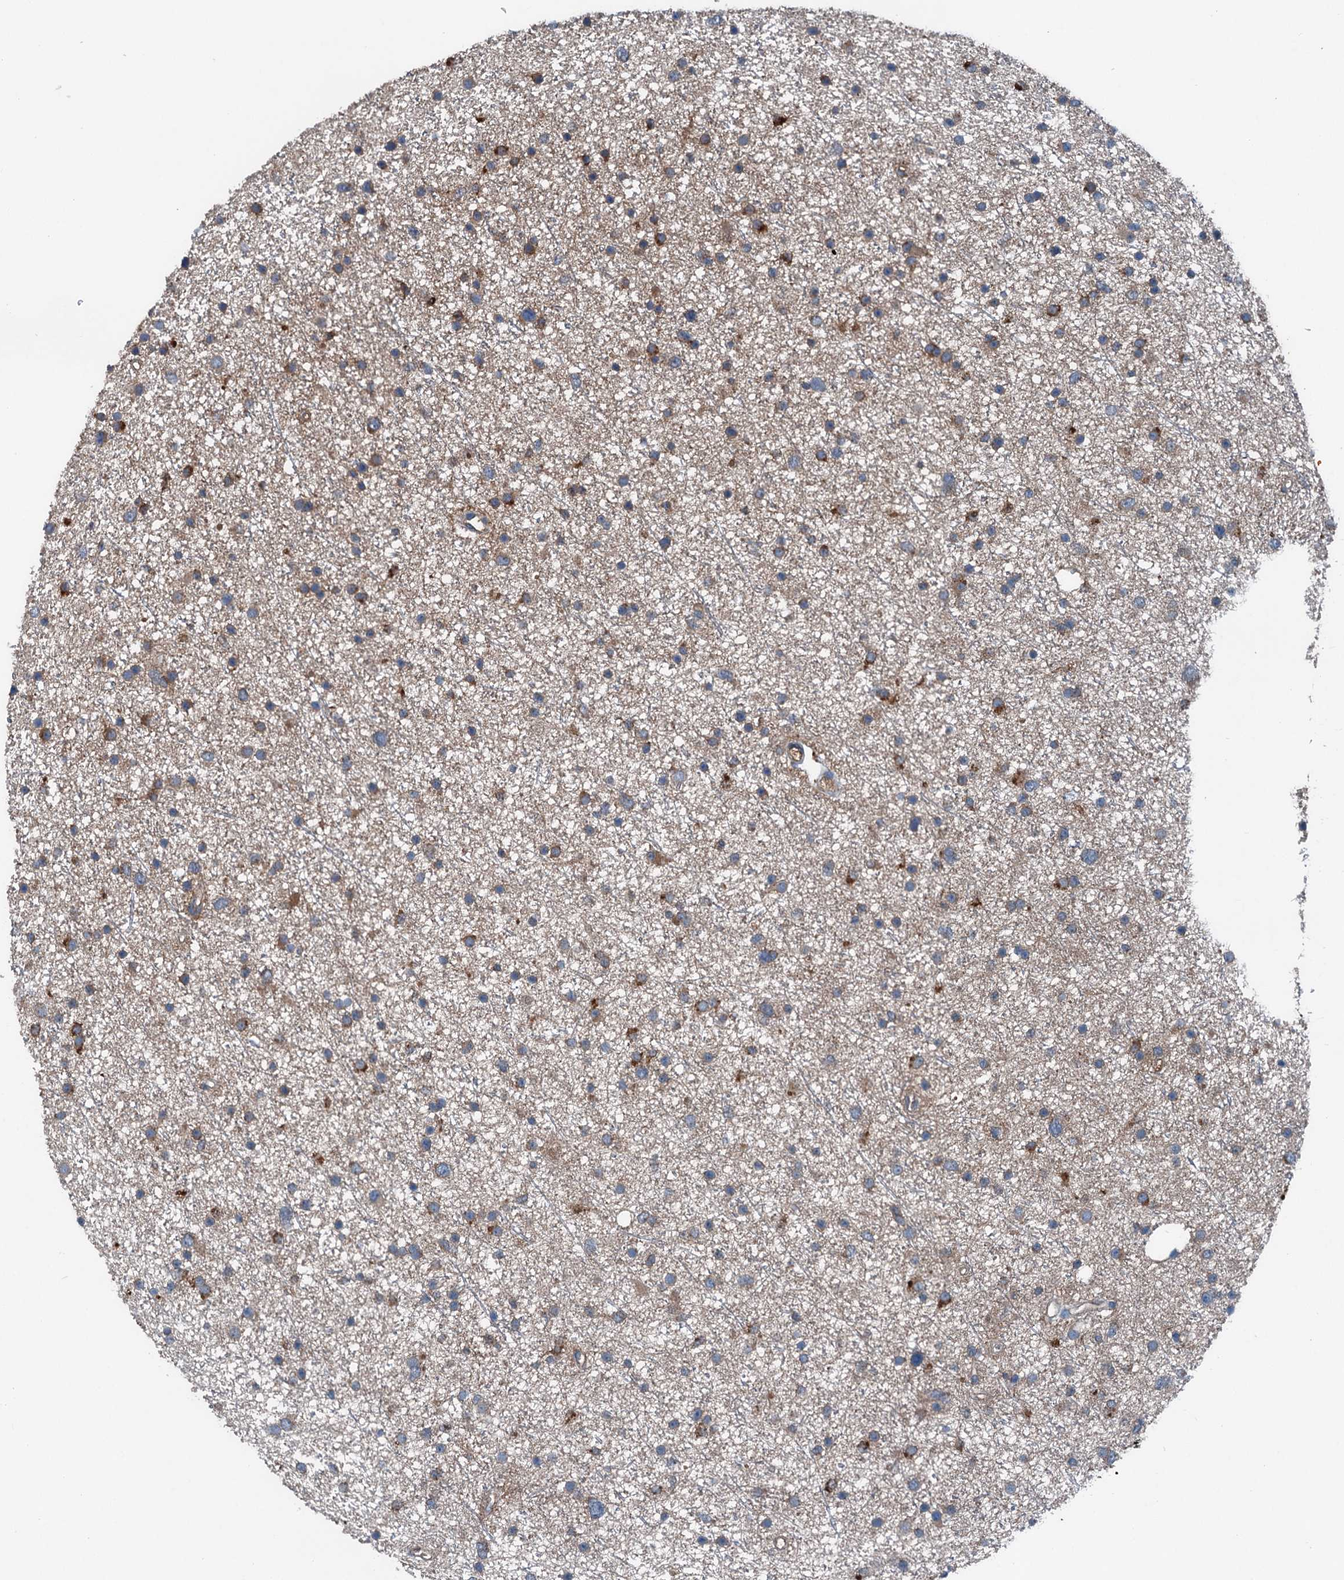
{"staining": {"intensity": "weak", "quantity": ">75%", "location": "cytoplasmic/membranous"}, "tissue": "glioma", "cell_type": "Tumor cells", "image_type": "cancer", "snomed": [{"axis": "morphology", "description": "Glioma, malignant, Low grade"}, {"axis": "topography", "description": "Cerebral cortex"}], "caption": "IHC photomicrograph of neoplastic tissue: malignant glioma (low-grade) stained using immunohistochemistry demonstrates low levels of weak protein expression localized specifically in the cytoplasmic/membranous of tumor cells, appearing as a cytoplasmic/membranous brown color.", "gene": "PDSS1", "patient": {"sex": "female", "age": 39}}